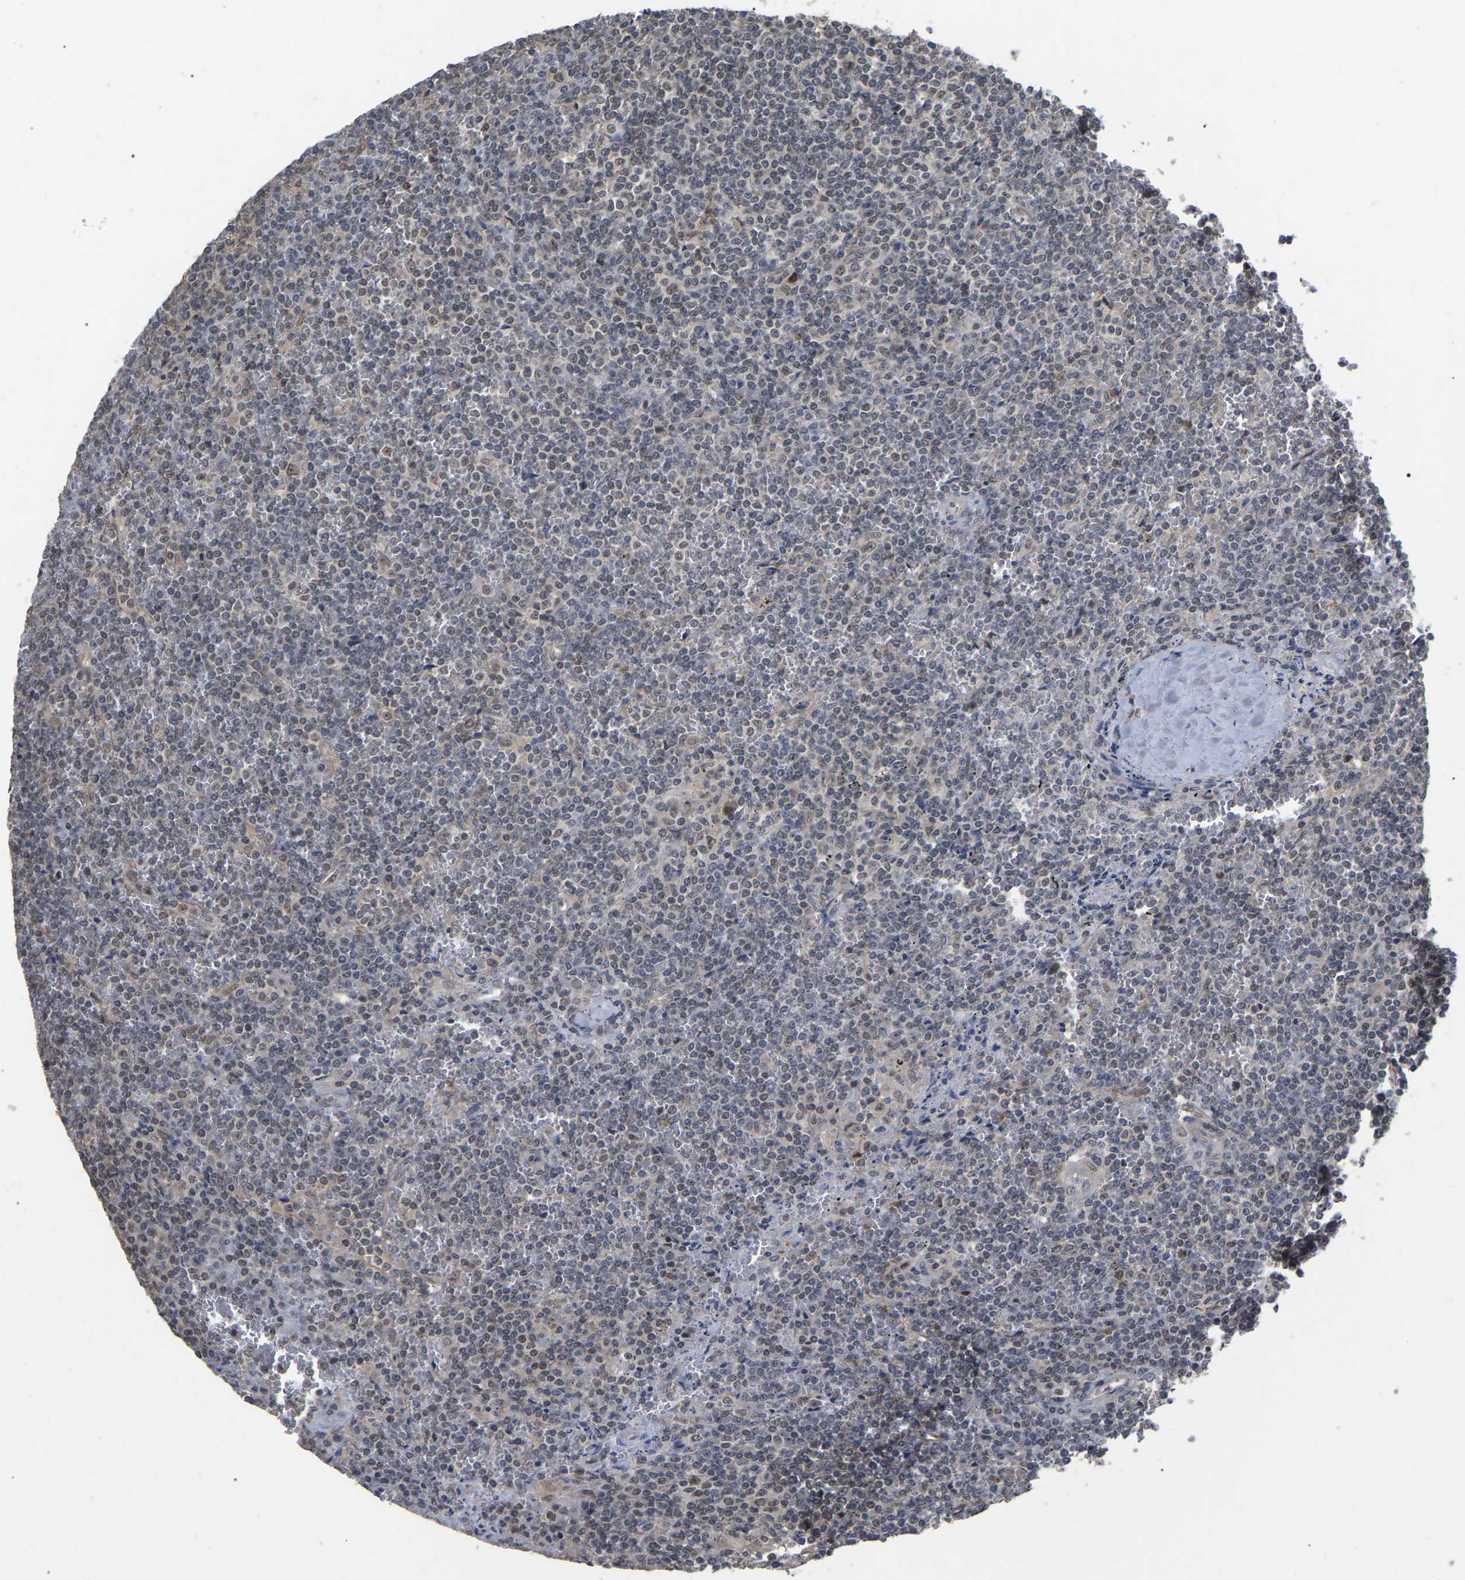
{"staining": {"intensity": "weak", "quantity": "<25%", "location": "nuclear"}, "tissue": "lymphoma", "cell_type": "Tumor cells", "image_type": "cancer", "snomed": [{"axis": "morphology", "description": "Malignant lymphoma, non-Hodgkin's type, Low grade"}, {"axis": "topography", "description": "Spleen"}], "caption": "Immunohistochemical staining of lymphoma exhibits no significant staining in tumor cells.", "gene": "JAZF1", "patient": {"sex": "female", "age": 19}}